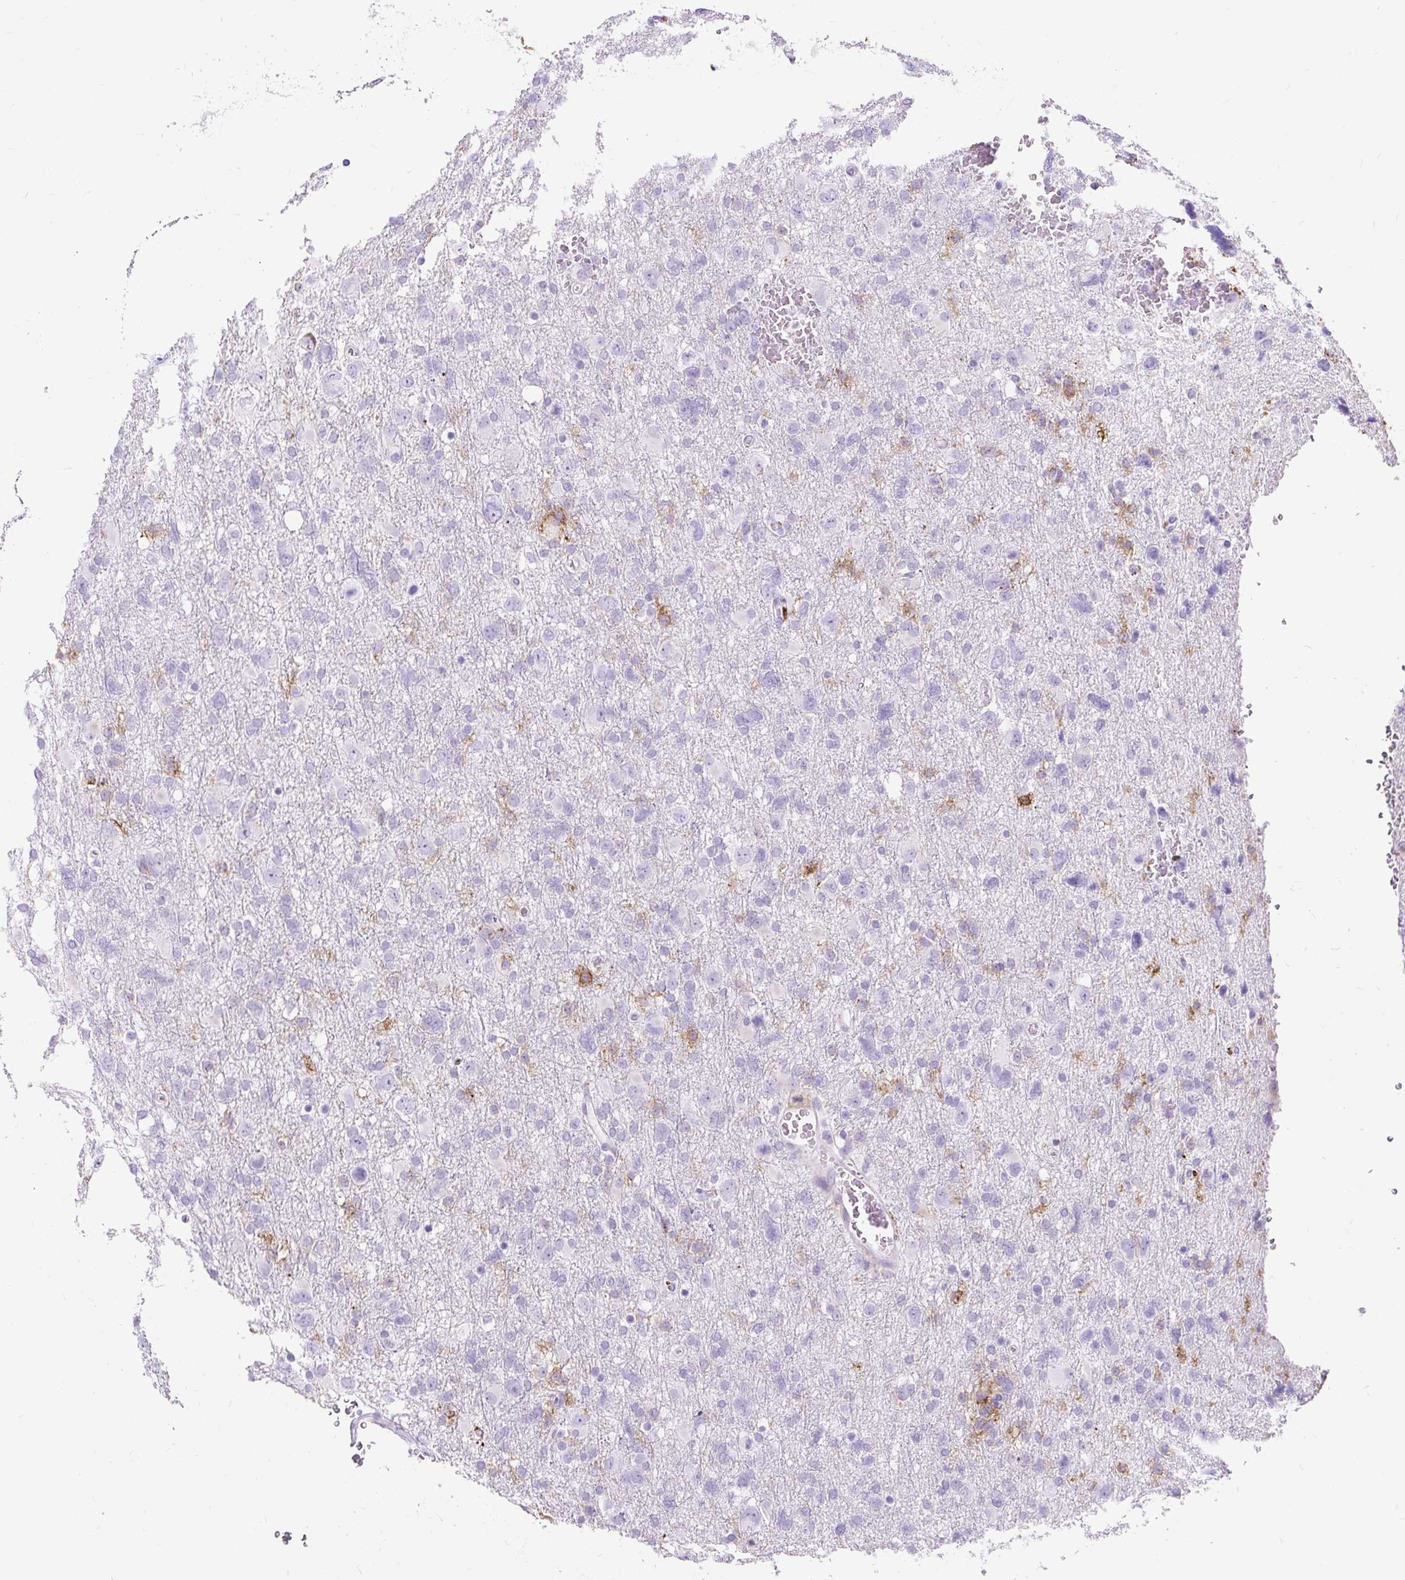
{"staining": {"intensity": "negative", "quantity": "none", "location": "none"}, "tissue": "glioma", "cell_type": "Tumor cells", "image_type": "cancer", "snomed": [{"axis": "morphology", "description": "Glioma, malignant, High grade"}, {"axis": "topography", "description": "Brain"}], "caption": "There is no significant expression in tumor cells of glioma. The staining was performed using DAB to visualize the protein expression in brown, while the nuclei were stained in blue with hematoxylin (Magnification: 20x).", "gene": "HLA-DRA", "patient": {"sex": "male", "age": 61}}